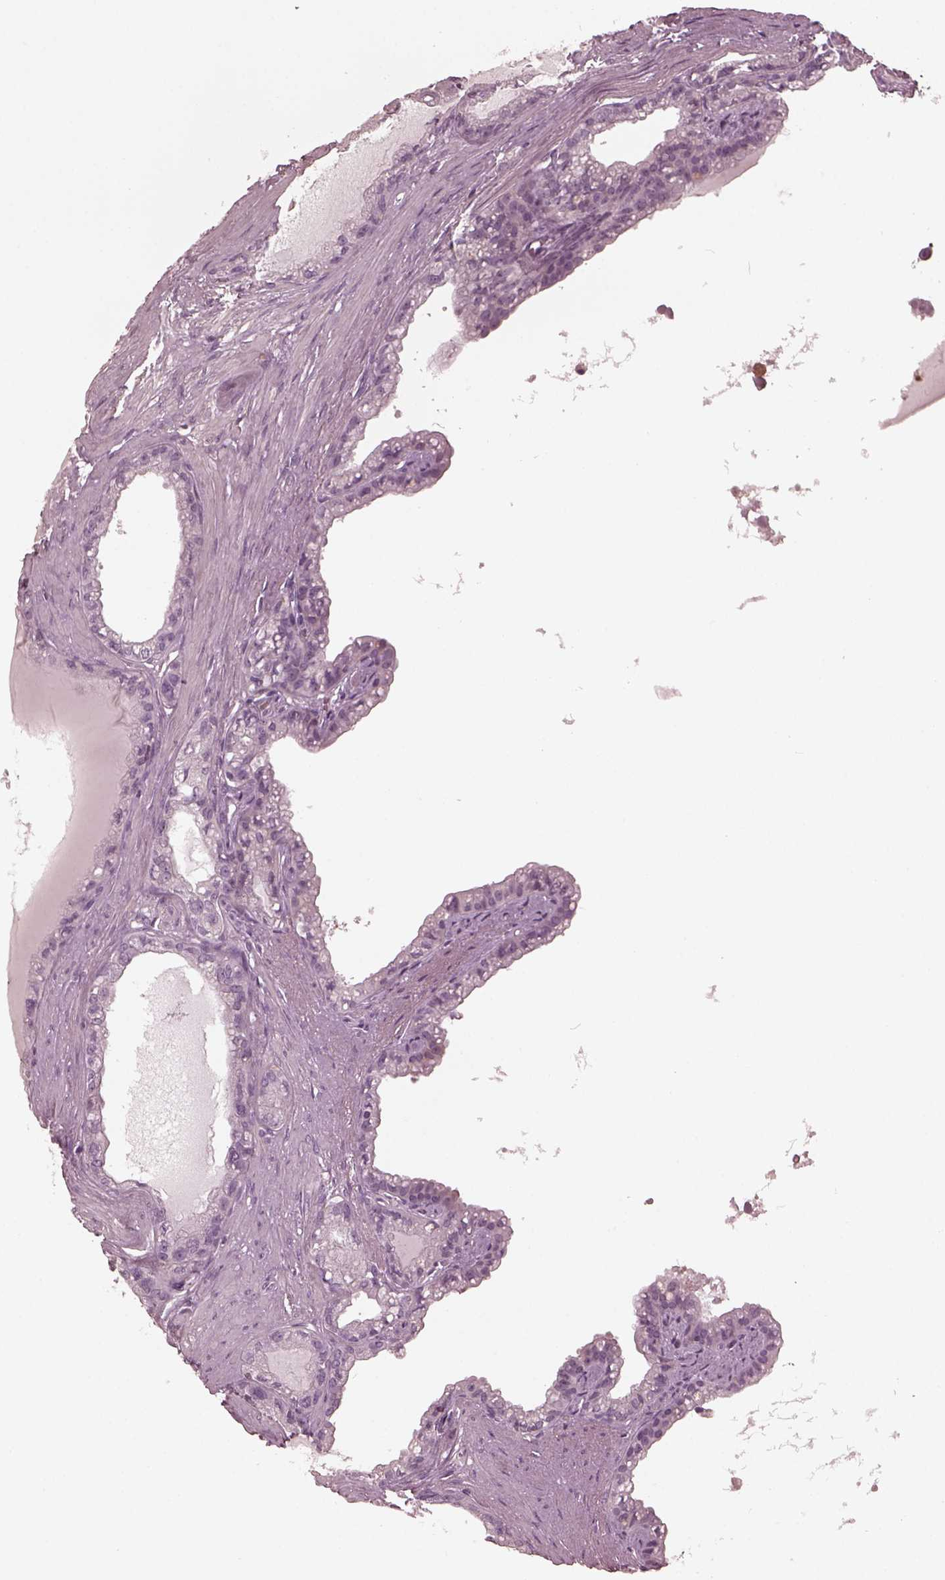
{"staining": {"intensity": "negative", "quantity": "none", "location": "none"}, "tissue": "seminal vesicle", "cell_type": "Glandular cells", "image_type": "normal", "snomed": [{"axis": "morphology", "description": "Normal tissue, NOS"}, {"axis": "morphology", "description": "Urothelial carcinoma, NOS"}, {"axis": "topography", "description": "Urinary bladder"}, {"axis": "topography", "description": "Seminal veicle"}], "caption": "Seminal vesicle was stained to show a protein in brown. There is no significant positivity in glandular cells. Brightfield microscopy of IHC stained with DAB (3,3'-diaminobenzidine) (brown) and hematoxylin (blue), captured at high magnification.", "gene": "PSTPIP2", "patient": {"sex": "male", "age": 76}}